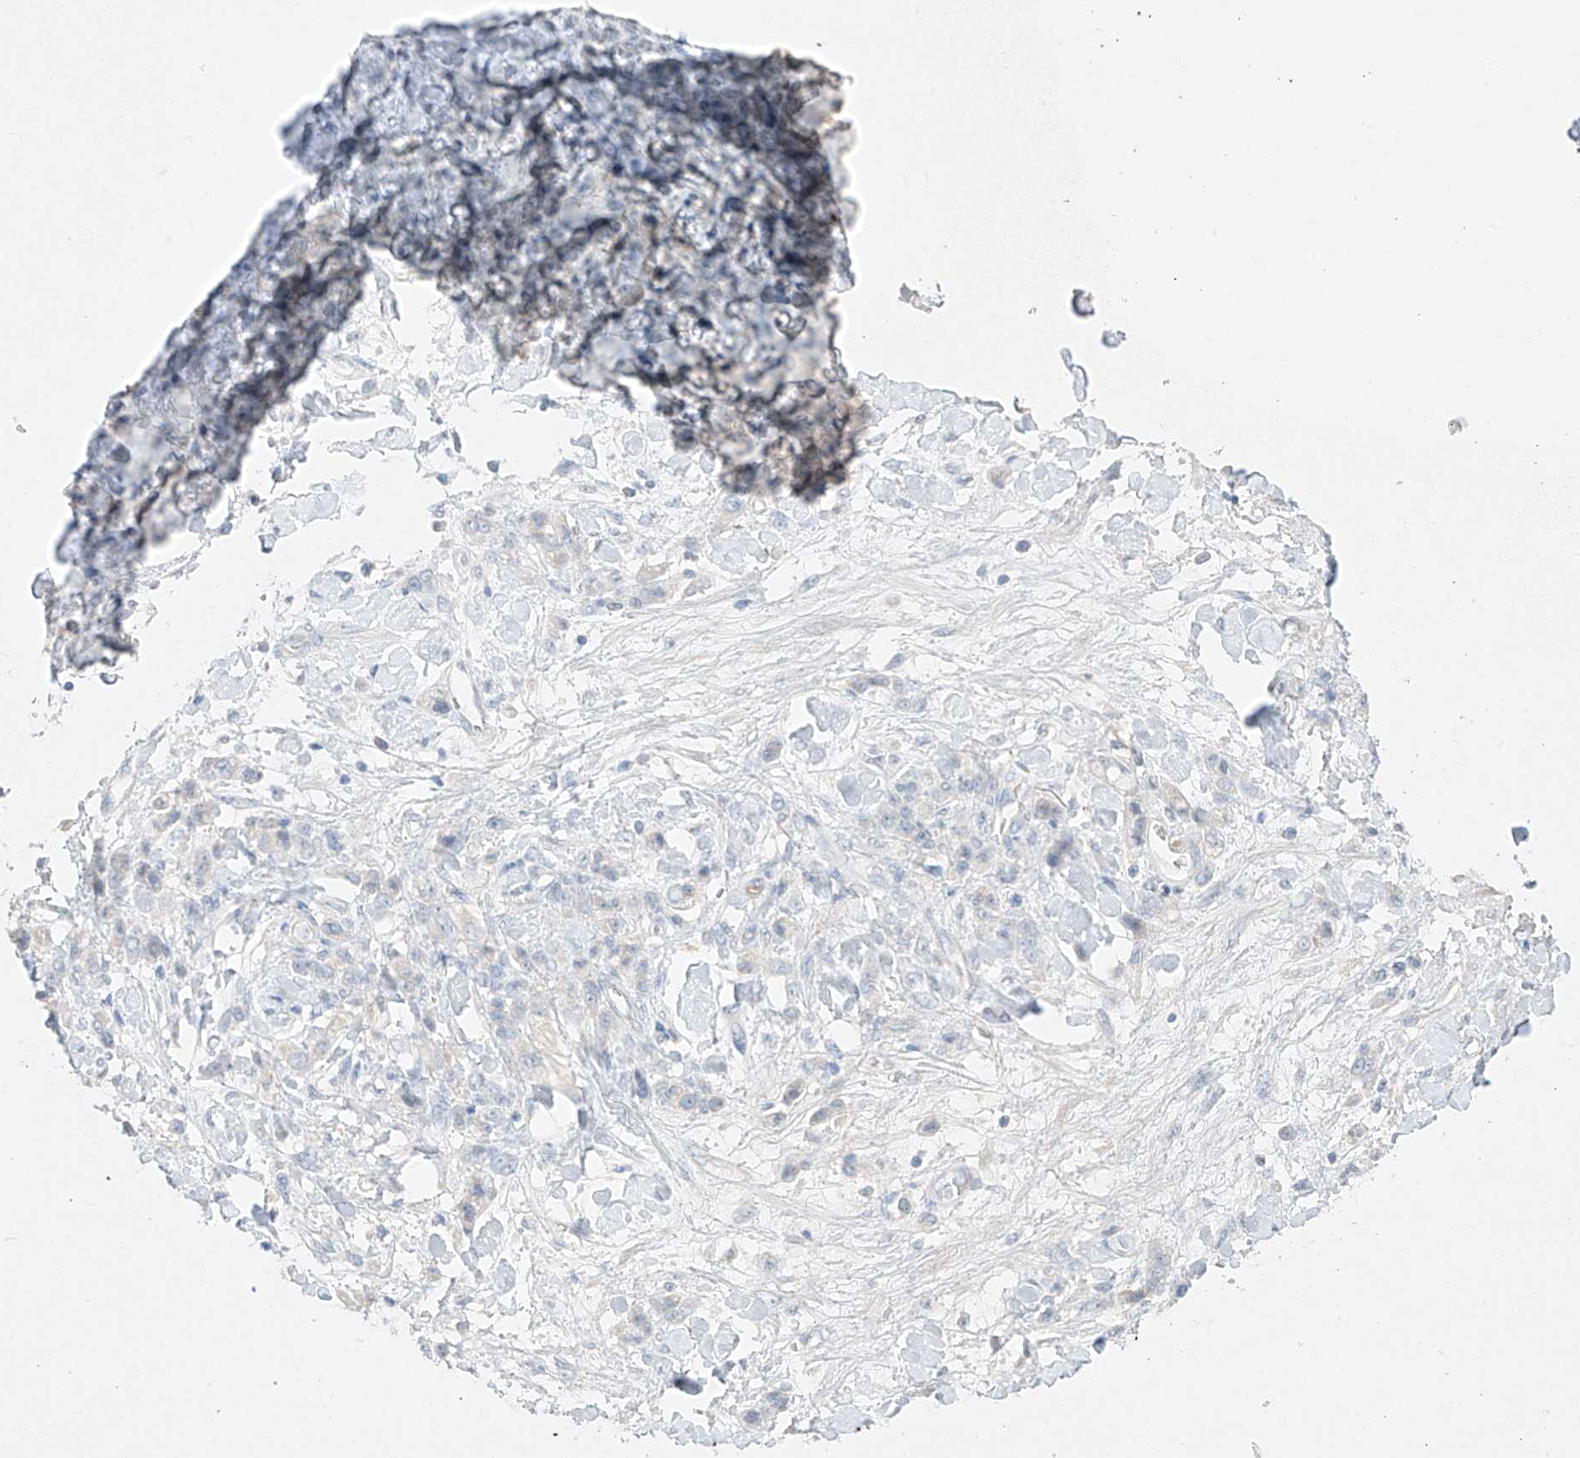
{"staining": {"intensity": "negative", "quantity": "none", "location": "none"}, "tissue": "stomach cancer", "cell_type": "Tumor cells", "image_type": "cancer", "snomed": [{"axis": "morphology", "description": "Normal tissue, NOS"}, {"axis": "morphology", "description": "Adenocarcinoma, NOS"}, {"axis": "topography", "description": "Stomach"}], "caption": "DAB immunohistochemical staining of adenocarcinoma (stomach) demonstrates no significant expression in tumor cells.", "gene": "ZBTB41", "patient": {"sex": "male", "age": 82}}